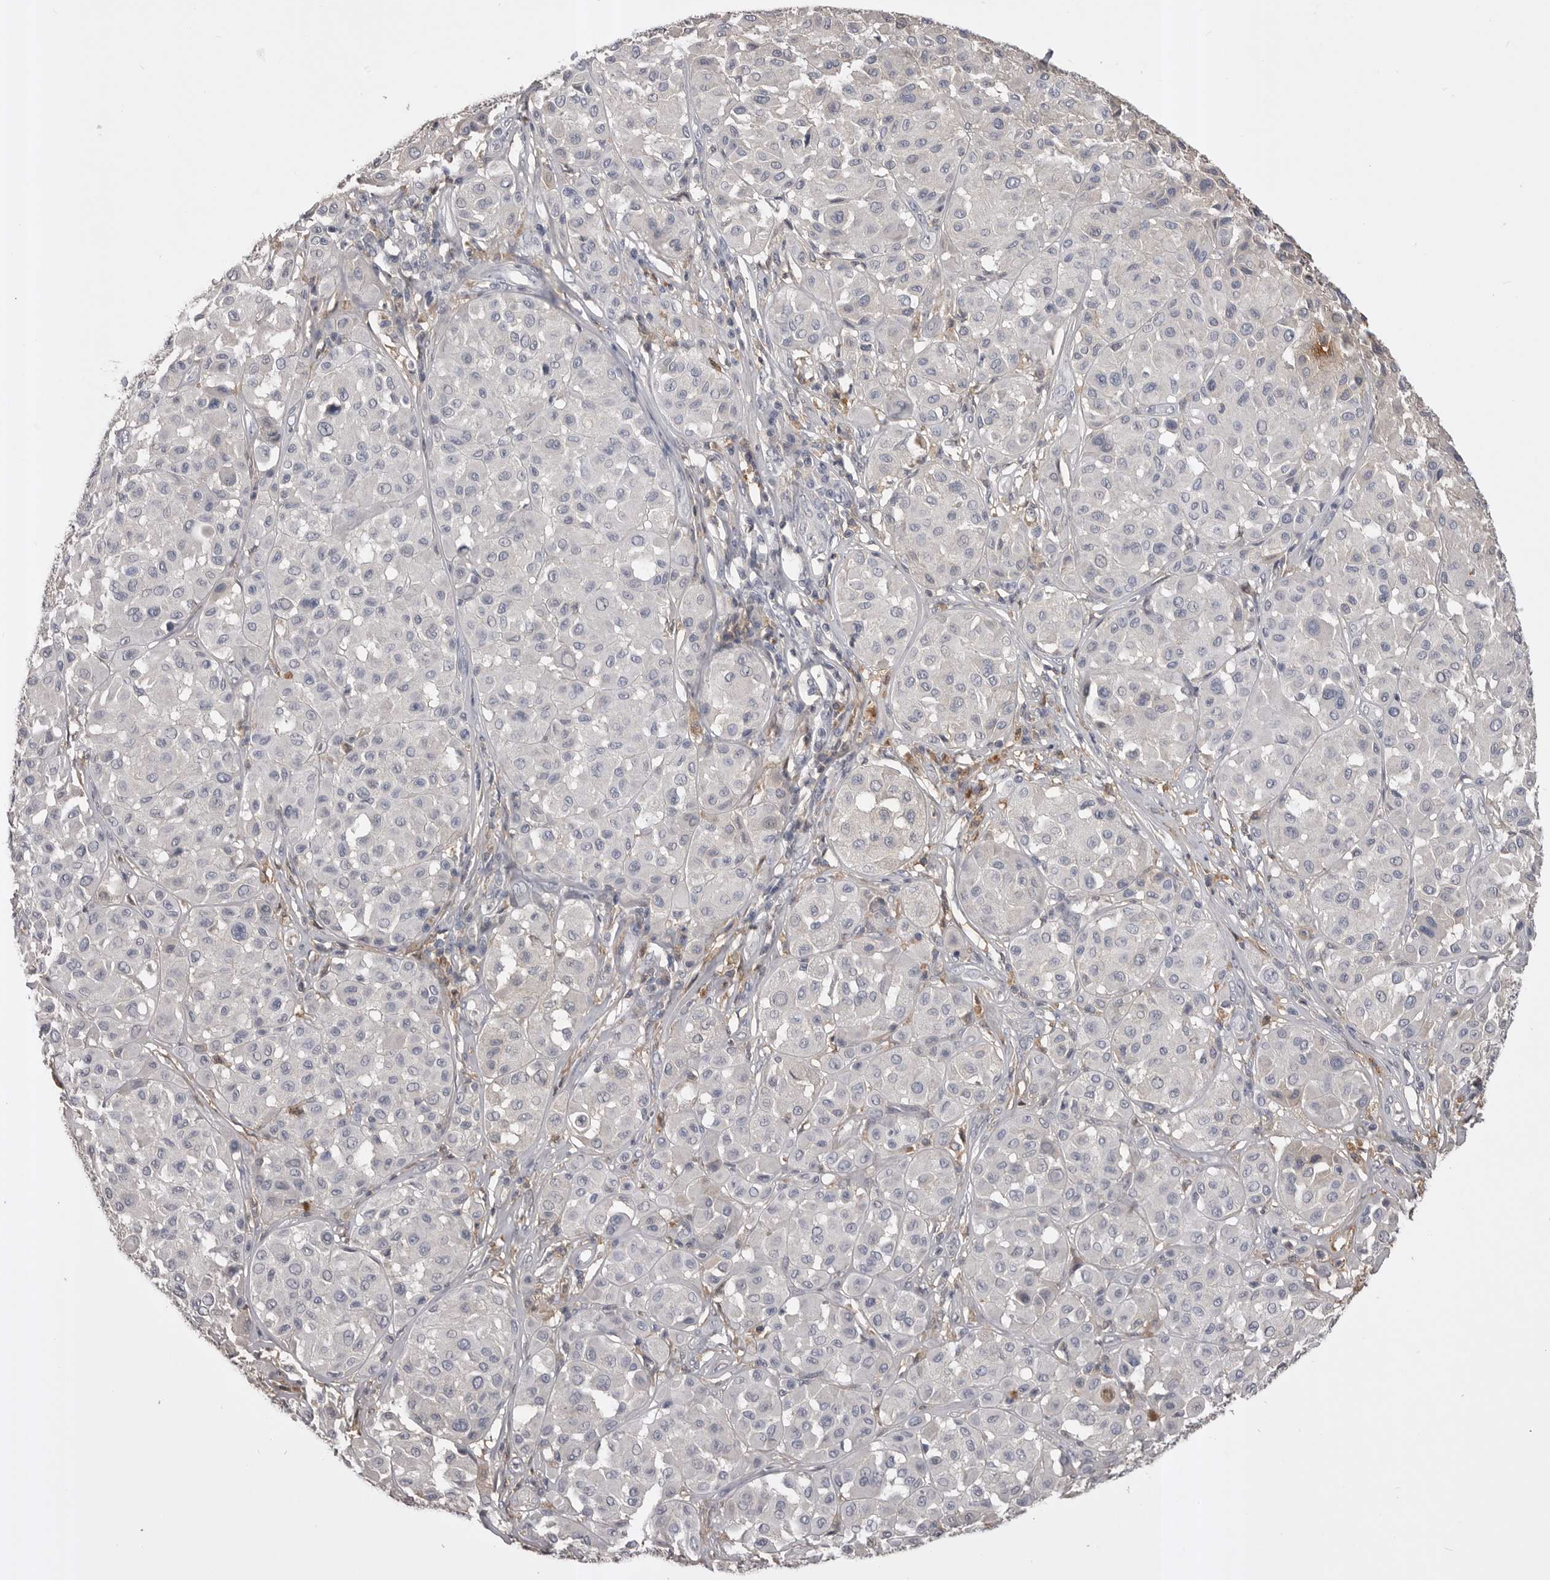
{"staining": {"intensity": "negative", "quantity": "none", "location": "none"}, "tissue": "melanoma", "cell_type": "Tumor cells", "image_type": "cancer", "snomed": [{"axis": "morphology", "description": "Malignant melanoma, Metastatic site"}, {"axis": "topography", "description": "Soft tissue"}], "caption": "High power microscopy image of an immunohistochemistry photomicrograph of melanoma, revealing no significant expression in tumor cells. Brightfield microscopy of IHC stained with DAB (brown) and hematoxylin (blue), captured at high magnification.", "gene": "AHSG", "patient": {"sex": "male", "age": 41}}